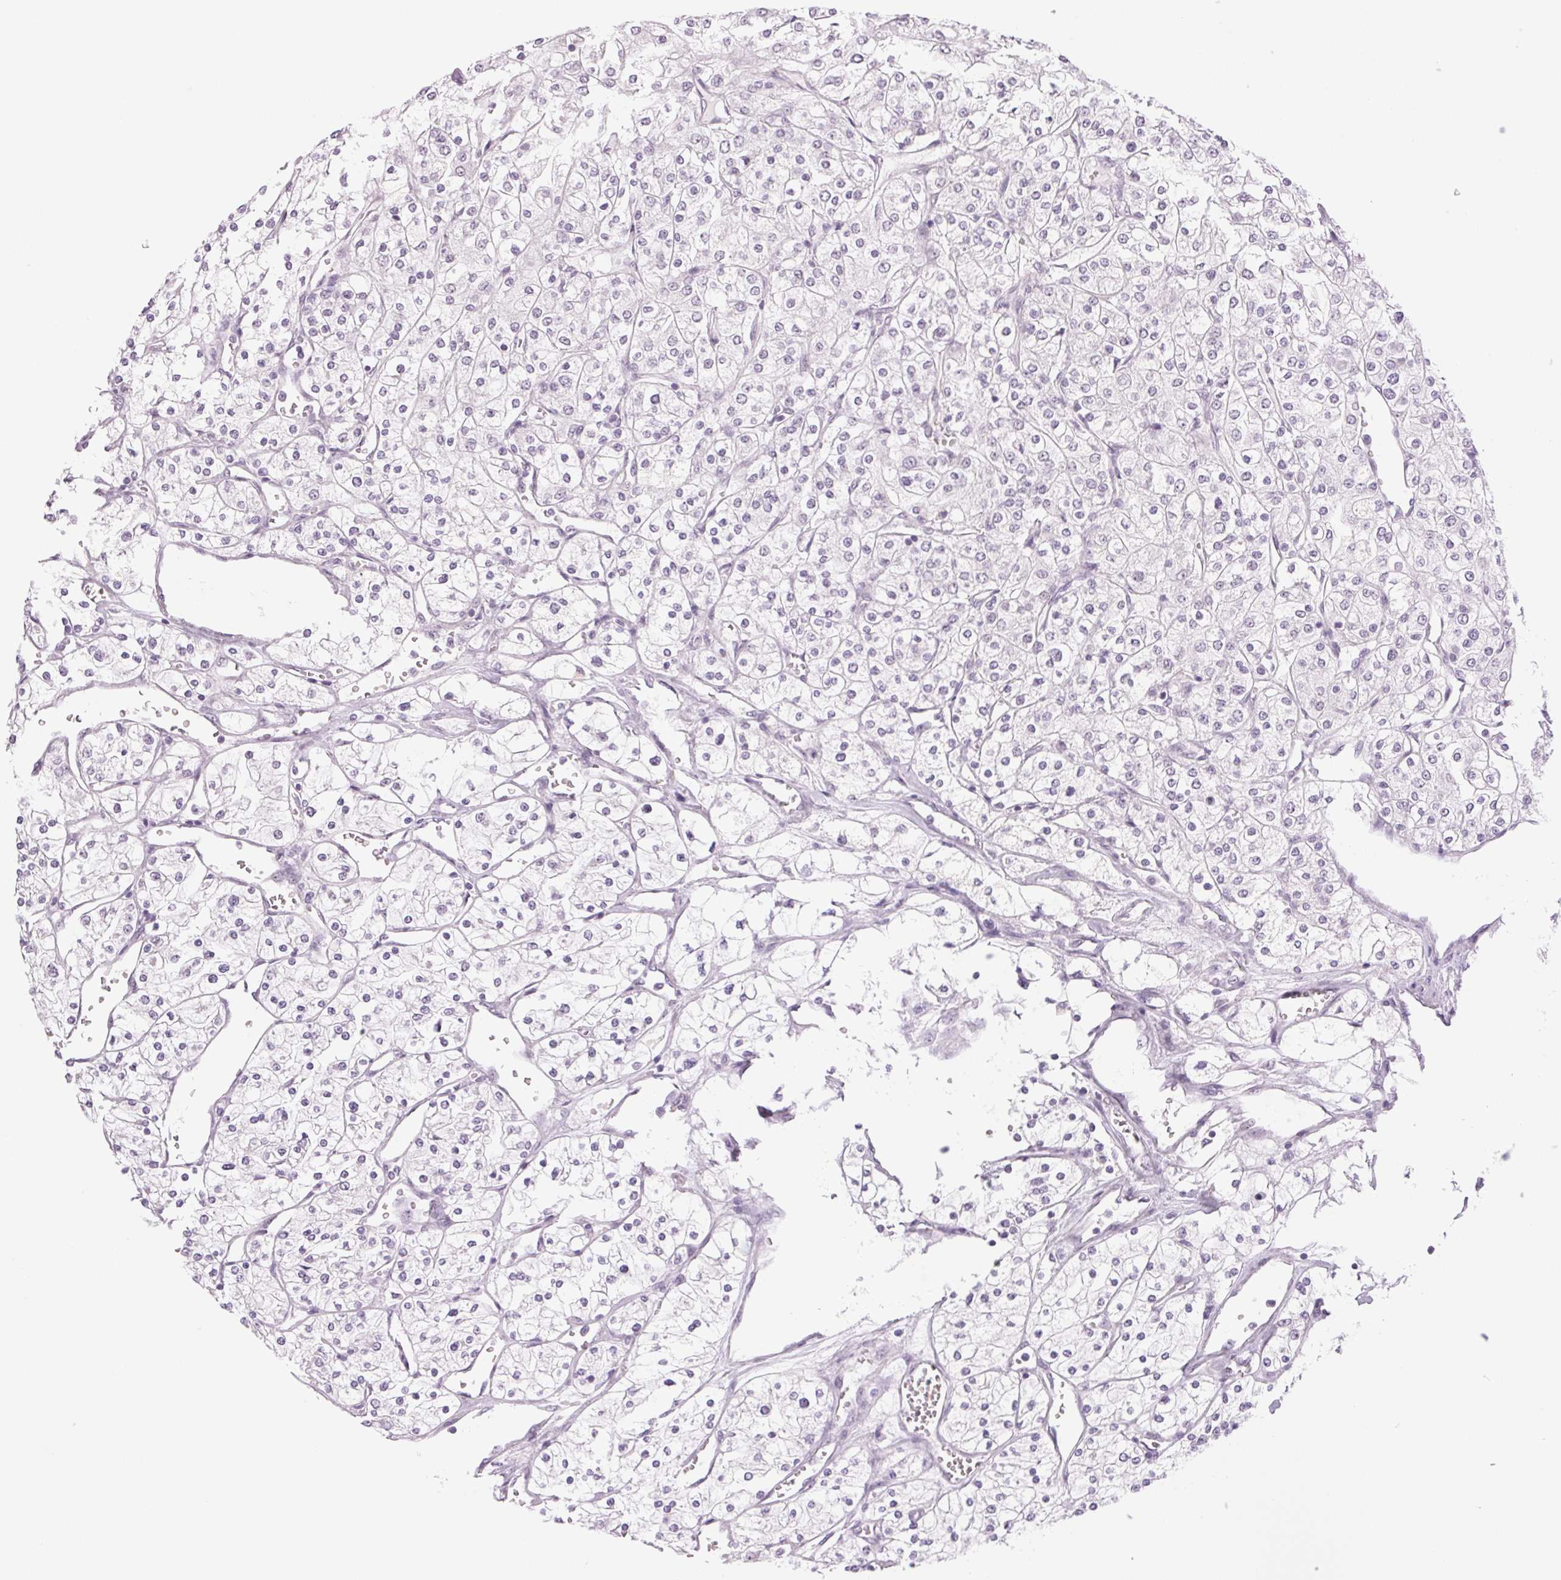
{"staining": {"intensity": "negative", "quantity": "none", "location": "none"}, "tissue": "renal cancer", "cell_type": "Tumor cells", "image_type": "cancer", "snomed": [{"axis": "morphology", "description": "Adenocarcinoma, NOS"}, {"axis": "topography", "description": "Kidney"}], "caption": "Tumor cells are negative for brown protein staining in renal cancer.", "gene": "ZC3H14", "patient": {"sex": "male", "age": 80}}